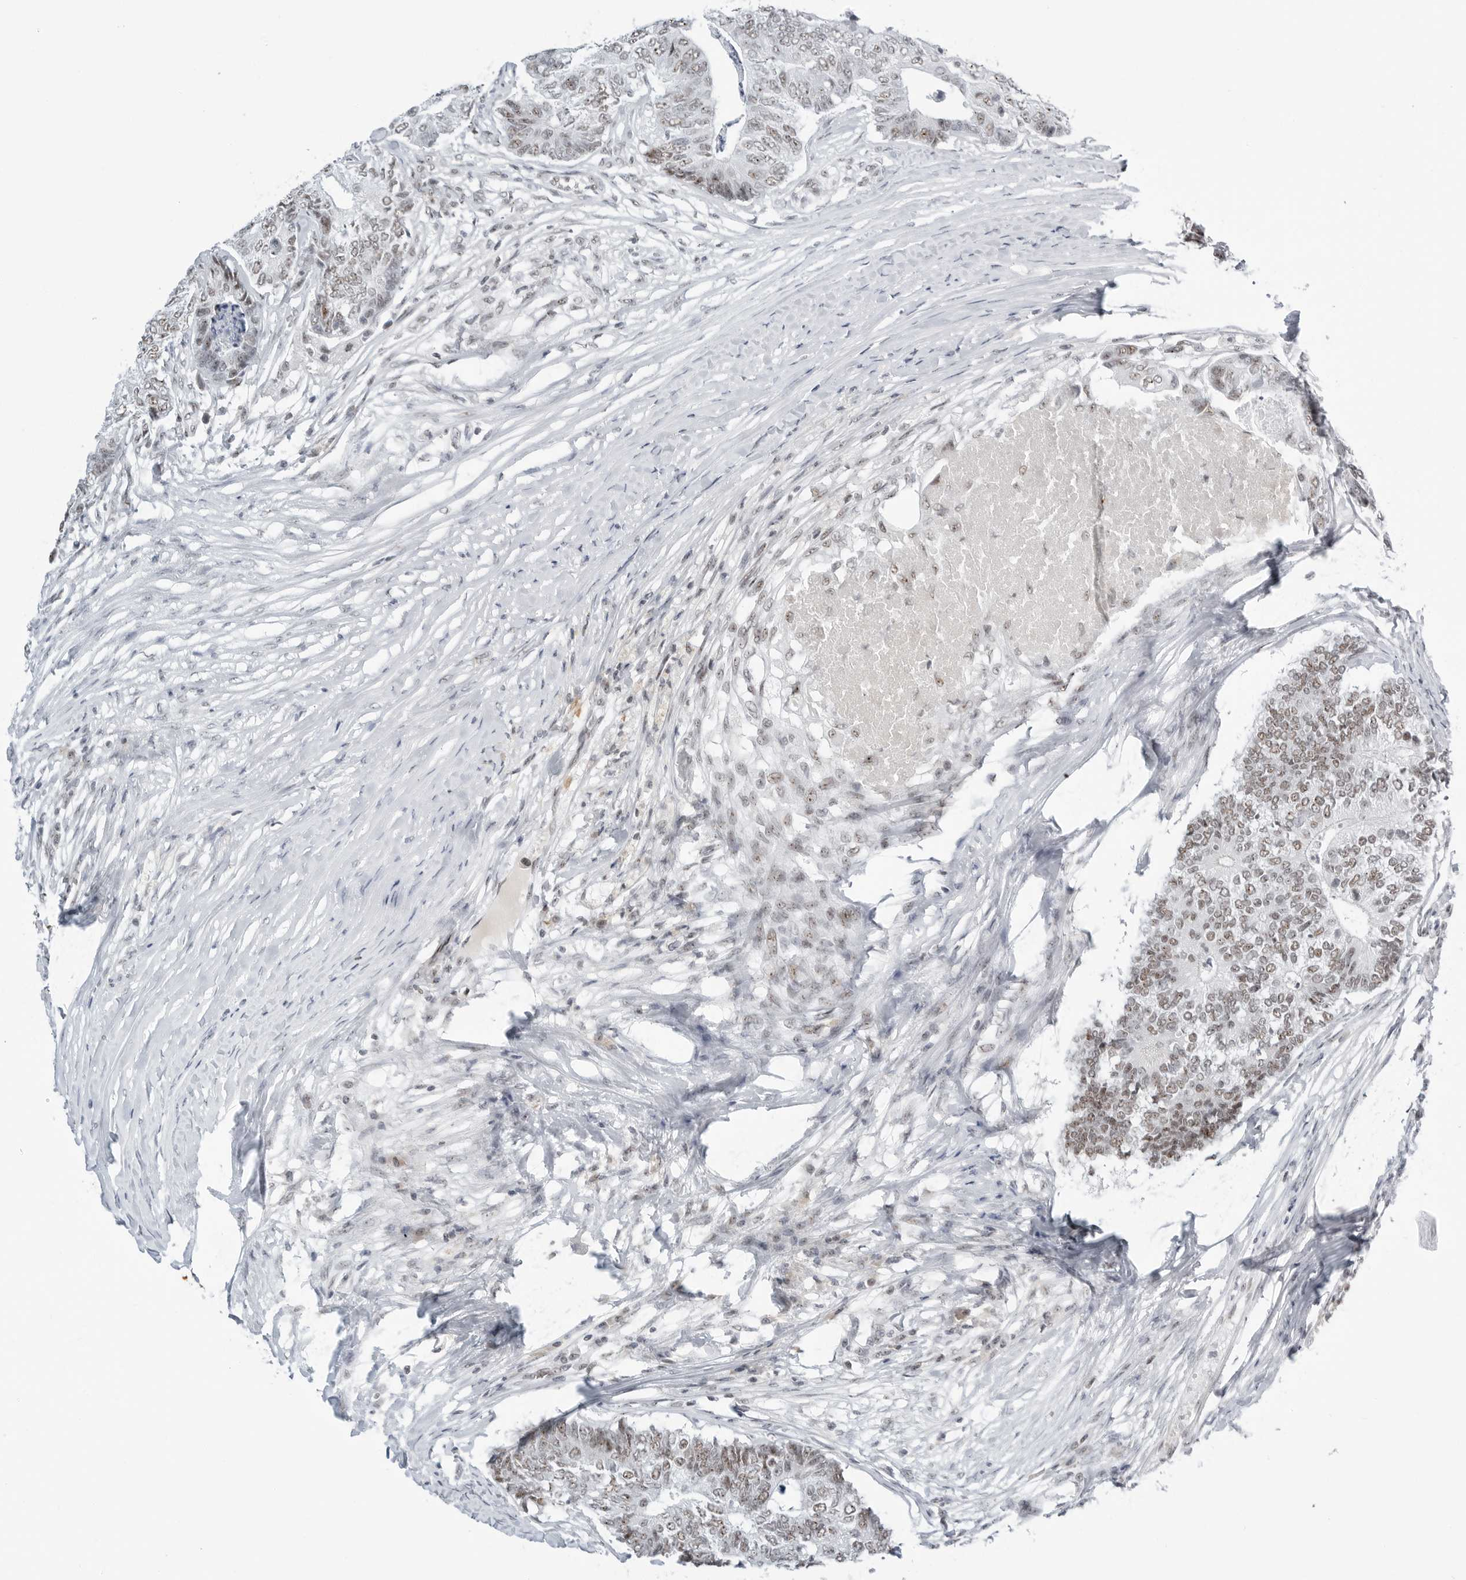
{"staining": {"intensity": "weak", "quantity": ">75%", "location": "nuclear"}, "tissue": "colorectal cancer", "cell_type": "Tumor cells", "image_type": "cancer", "snomed": [{"axis": "morphology", "description": "Adenocarcinoma, NOS"}, {"axis": "topography", "description": "Colon"}], "caption": "Tumor cells show weak nuclear expression in approximately >75% of cells in adenocarcinoma (colorectal). (DAB (3,3'-diaminobenzidine) IHC with brightfield microscopy, high magnification).", "gene": "WRAP53", "patient": {"sex": "female", "age": 67}}